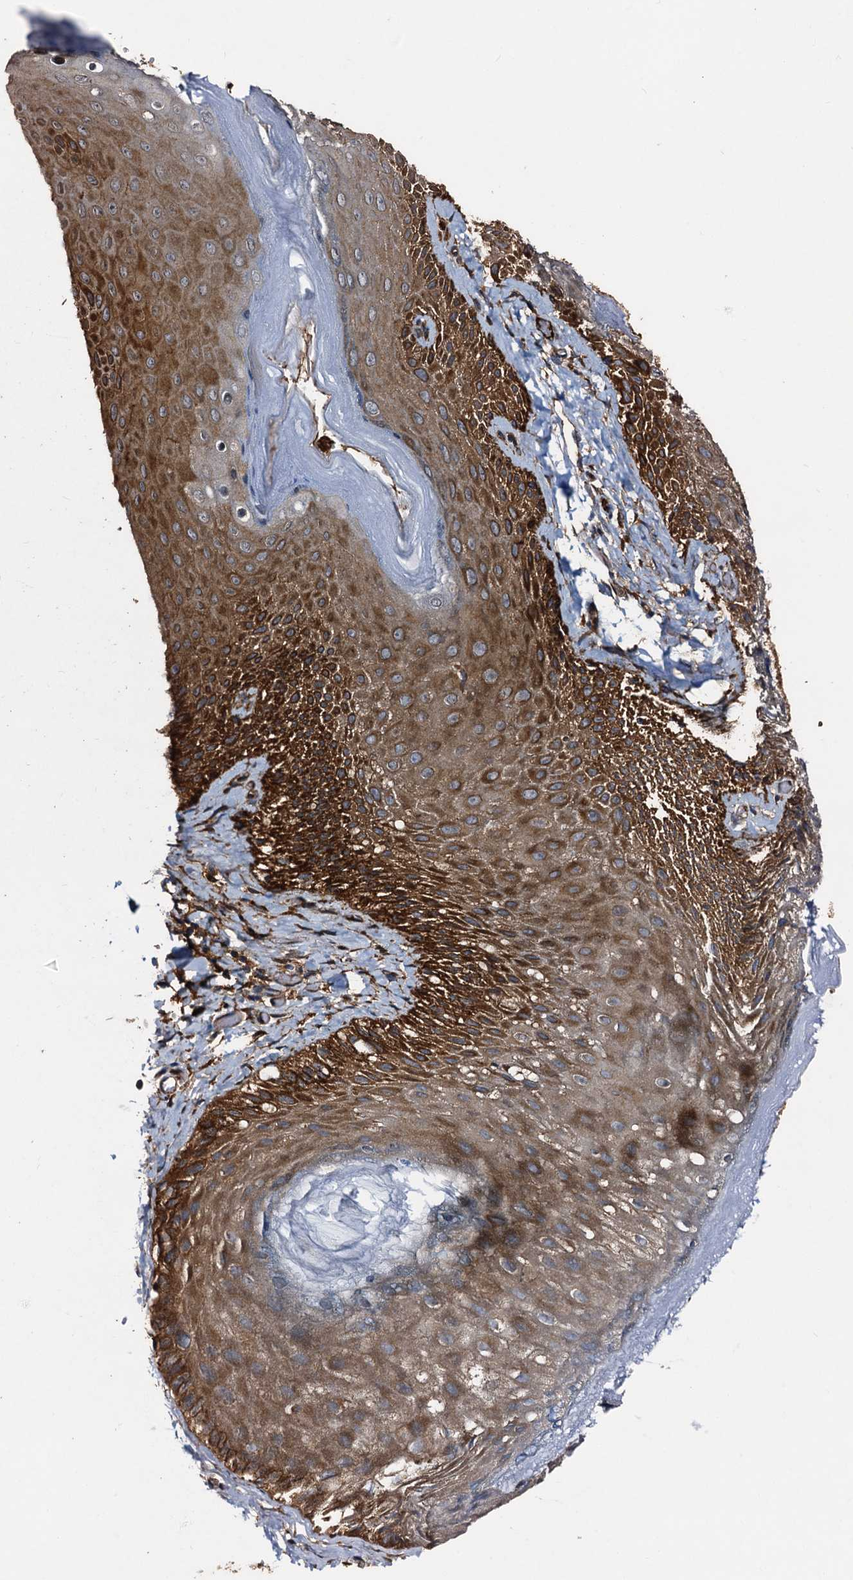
{"staining": {"intensity": "strong", "quantity": ">75%", "location": "cytoplasmic/membranous"}, "tissue": "skin", "cell_type": "Epidermal cells", "image_type": "normal", "snomed": [{"axis": "morphology", "description": "Normal tissue, NOS"}, {"axis": "topography", "description": "Anal"}], "caption": "Human skin stained with a protein marker exhibits strong staining in epidermal cells.", "gene": "PEX5", "patient": {"sex": "male", "age": 44}}